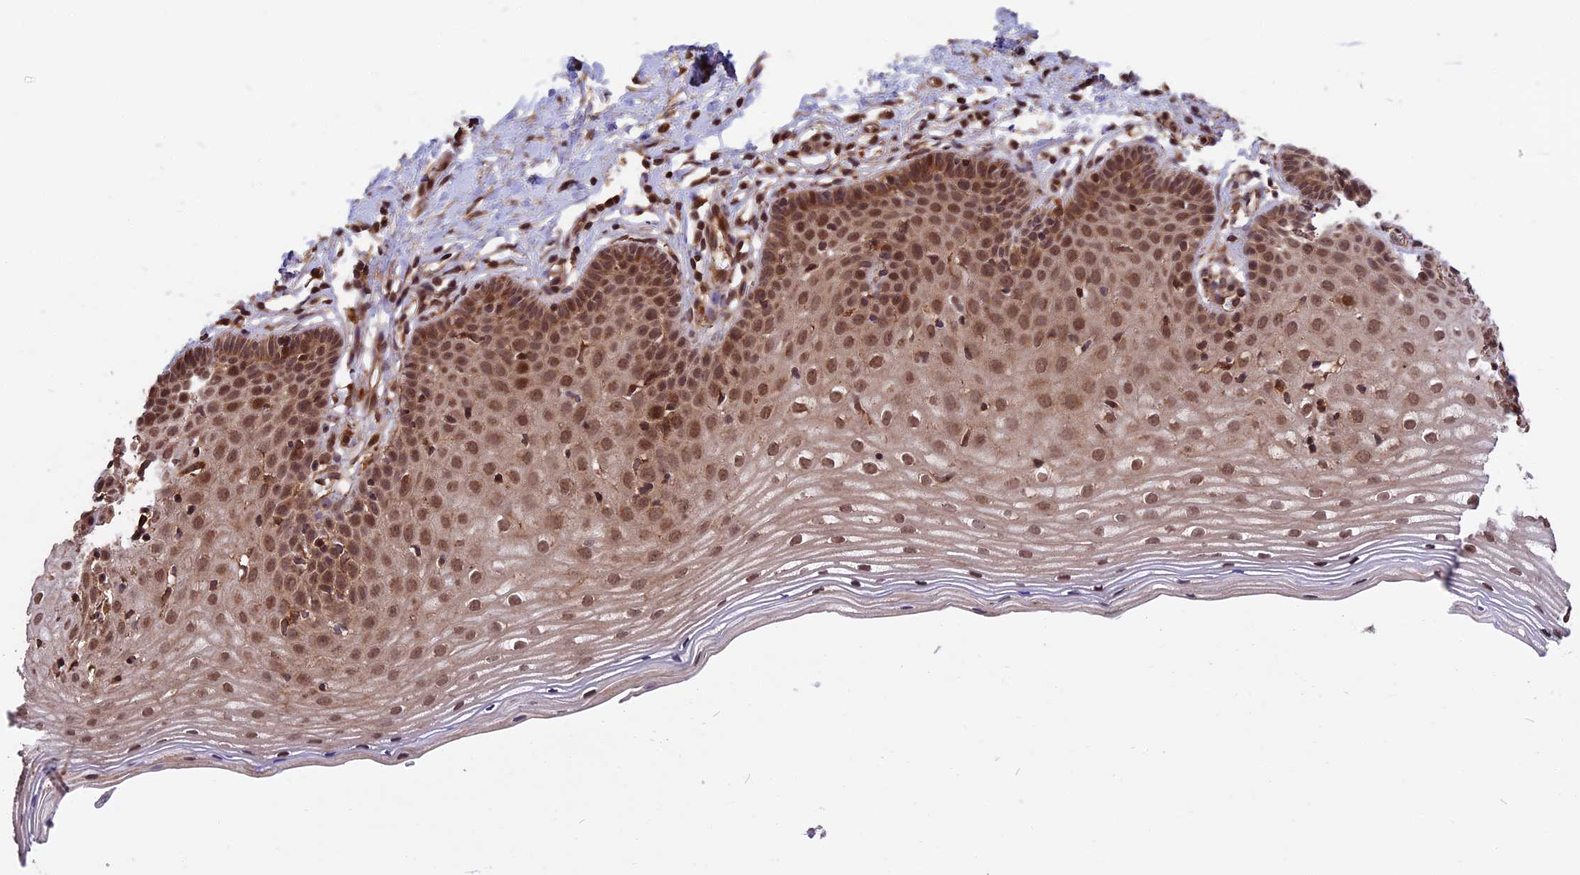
{"staining": {"intensity": "strong", "quantity": ">75%", "location": "cytoplasmic/membranous,nuclear"}, "tissue": "cervix", "cell_type": "Glandular cells", "image_type": "normal", "snomed": [{"axis": "morphology", "description": "Normal tissue, NOS"}, {"axis": "topography", "description": "Cervix"}], "caption": "Glandular cells exhibit strong cytoplasmic/membranous,nuclear expression in approximately >75% of cells in benign cervix.", "gene": "ESCO1", "patient": {"sex": "female", "age": 36}}